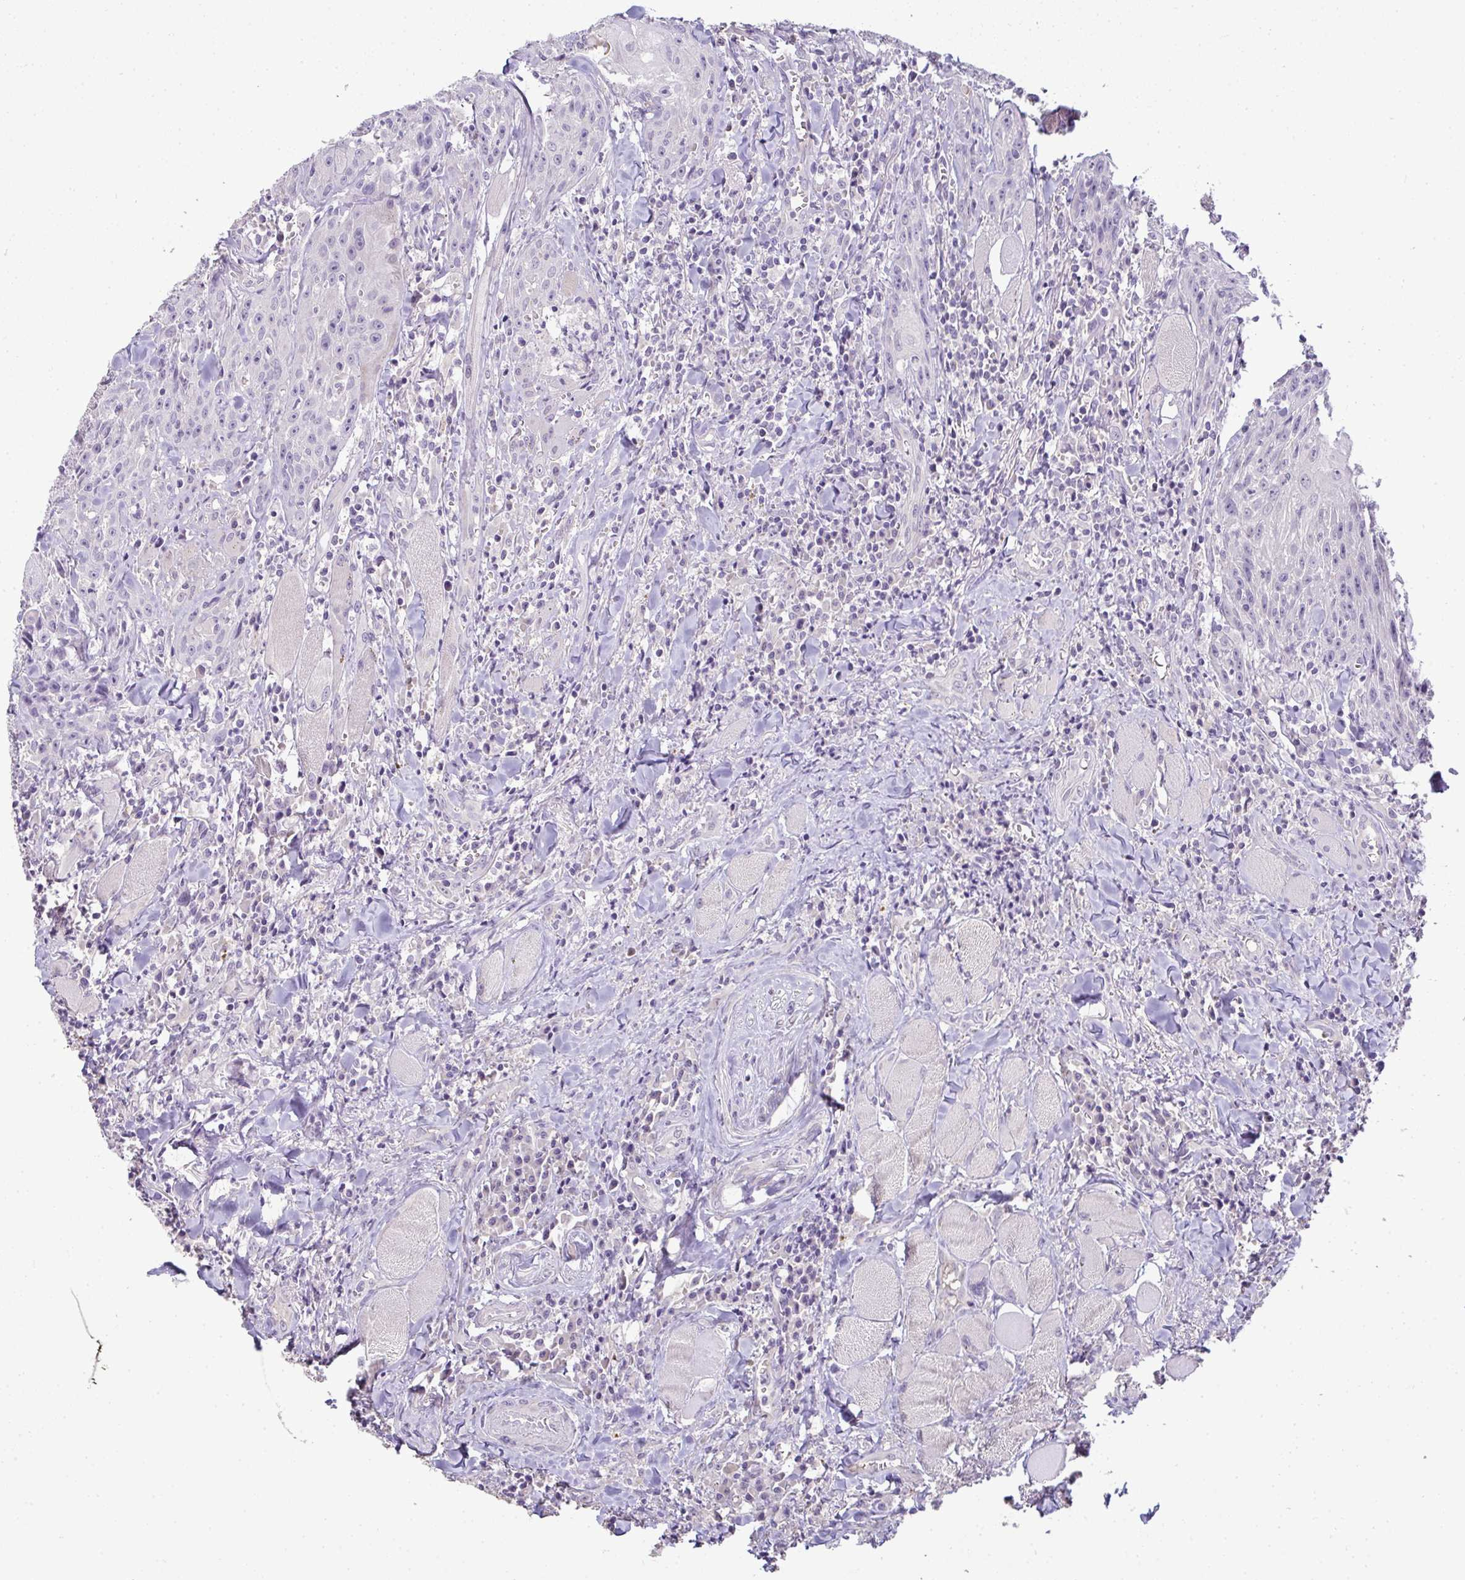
{"staining": {"intensity": "negative", "quantity": "none", "location": "none"}, "tissue": "head and neck cancer", "cell_type": "Tumor cells", "image_type": "cancer", "snomed": [{"axis": "morphology", "description": "Normal tissue, NOS"}, {"axis": "morphology", "description": "Squamous cell carcinoma, NOS"}, {"axis": "topography", "description": "Oral tissue"}, {"axis": "topography", "description": "Head-Neck"}], "caption": "Human squamous cell carcinoma (head and neck) stained for a protein using immunohistochemistry (IHC) shows no expression in tumor cells.", "gene": "CMPK1", "patient": {"sex": "female", "age": 70}}